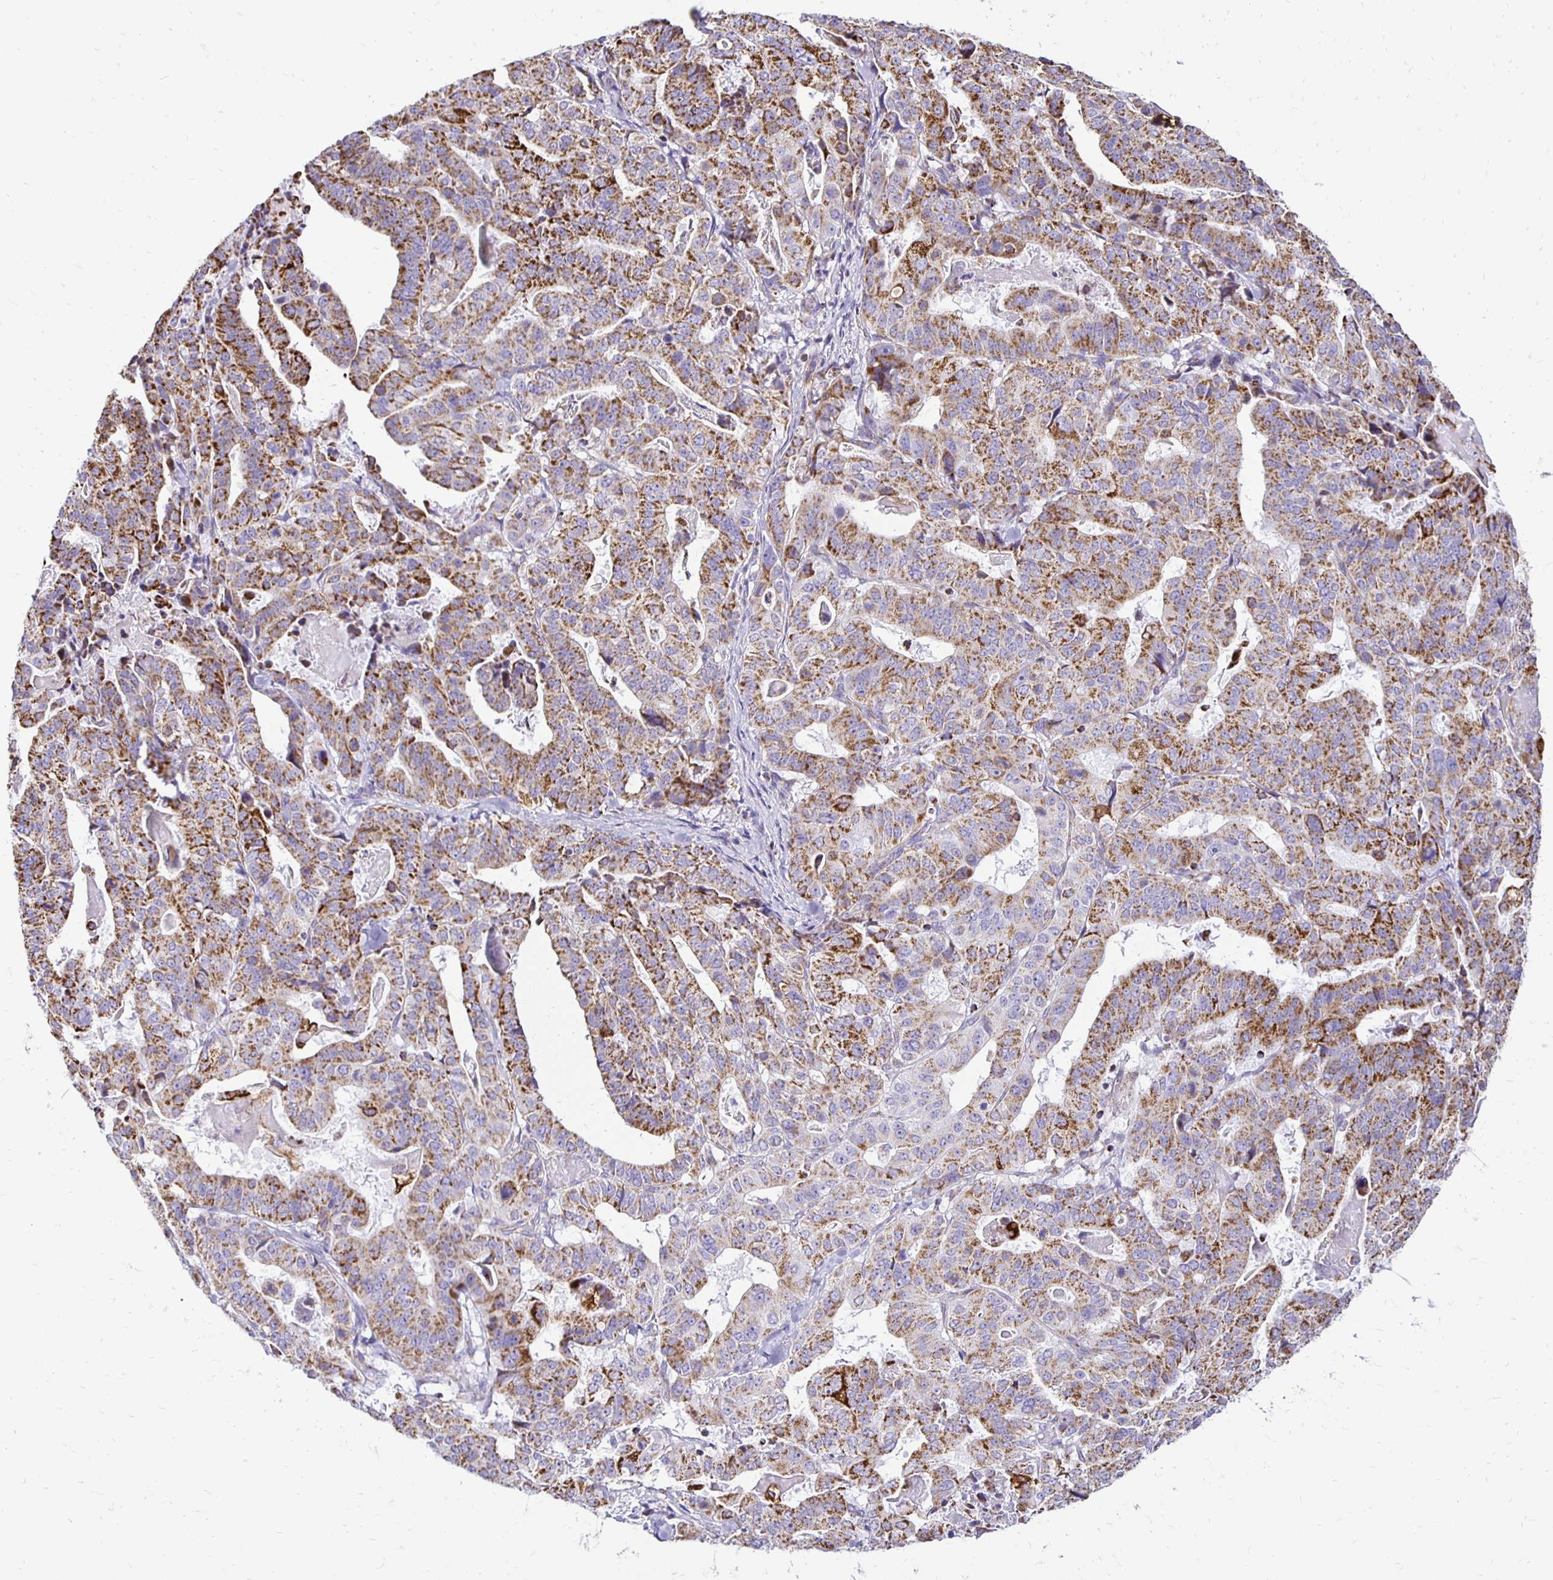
{"staining": {"intensity": "moderate", "quantity": ">75%", "location": "cytoplasmic/membranous"}, "tissue": "stomach cancer", "cell_type": "Tumor cells", "image_type": "cancer", "snomed": [{"axis": "morphology", "description": "Adenocarcinoma, NOS"}, {"axis": "topography", "description": "Stomach"}], "caption": "Tumor cells display medium levels of moderate cytoplasmic/membranous staining in approximately >75% of cells in stomach adenocarcinoma.", "gene": "PLAAT2", "patient": {"sex": "male", "age": 48}}